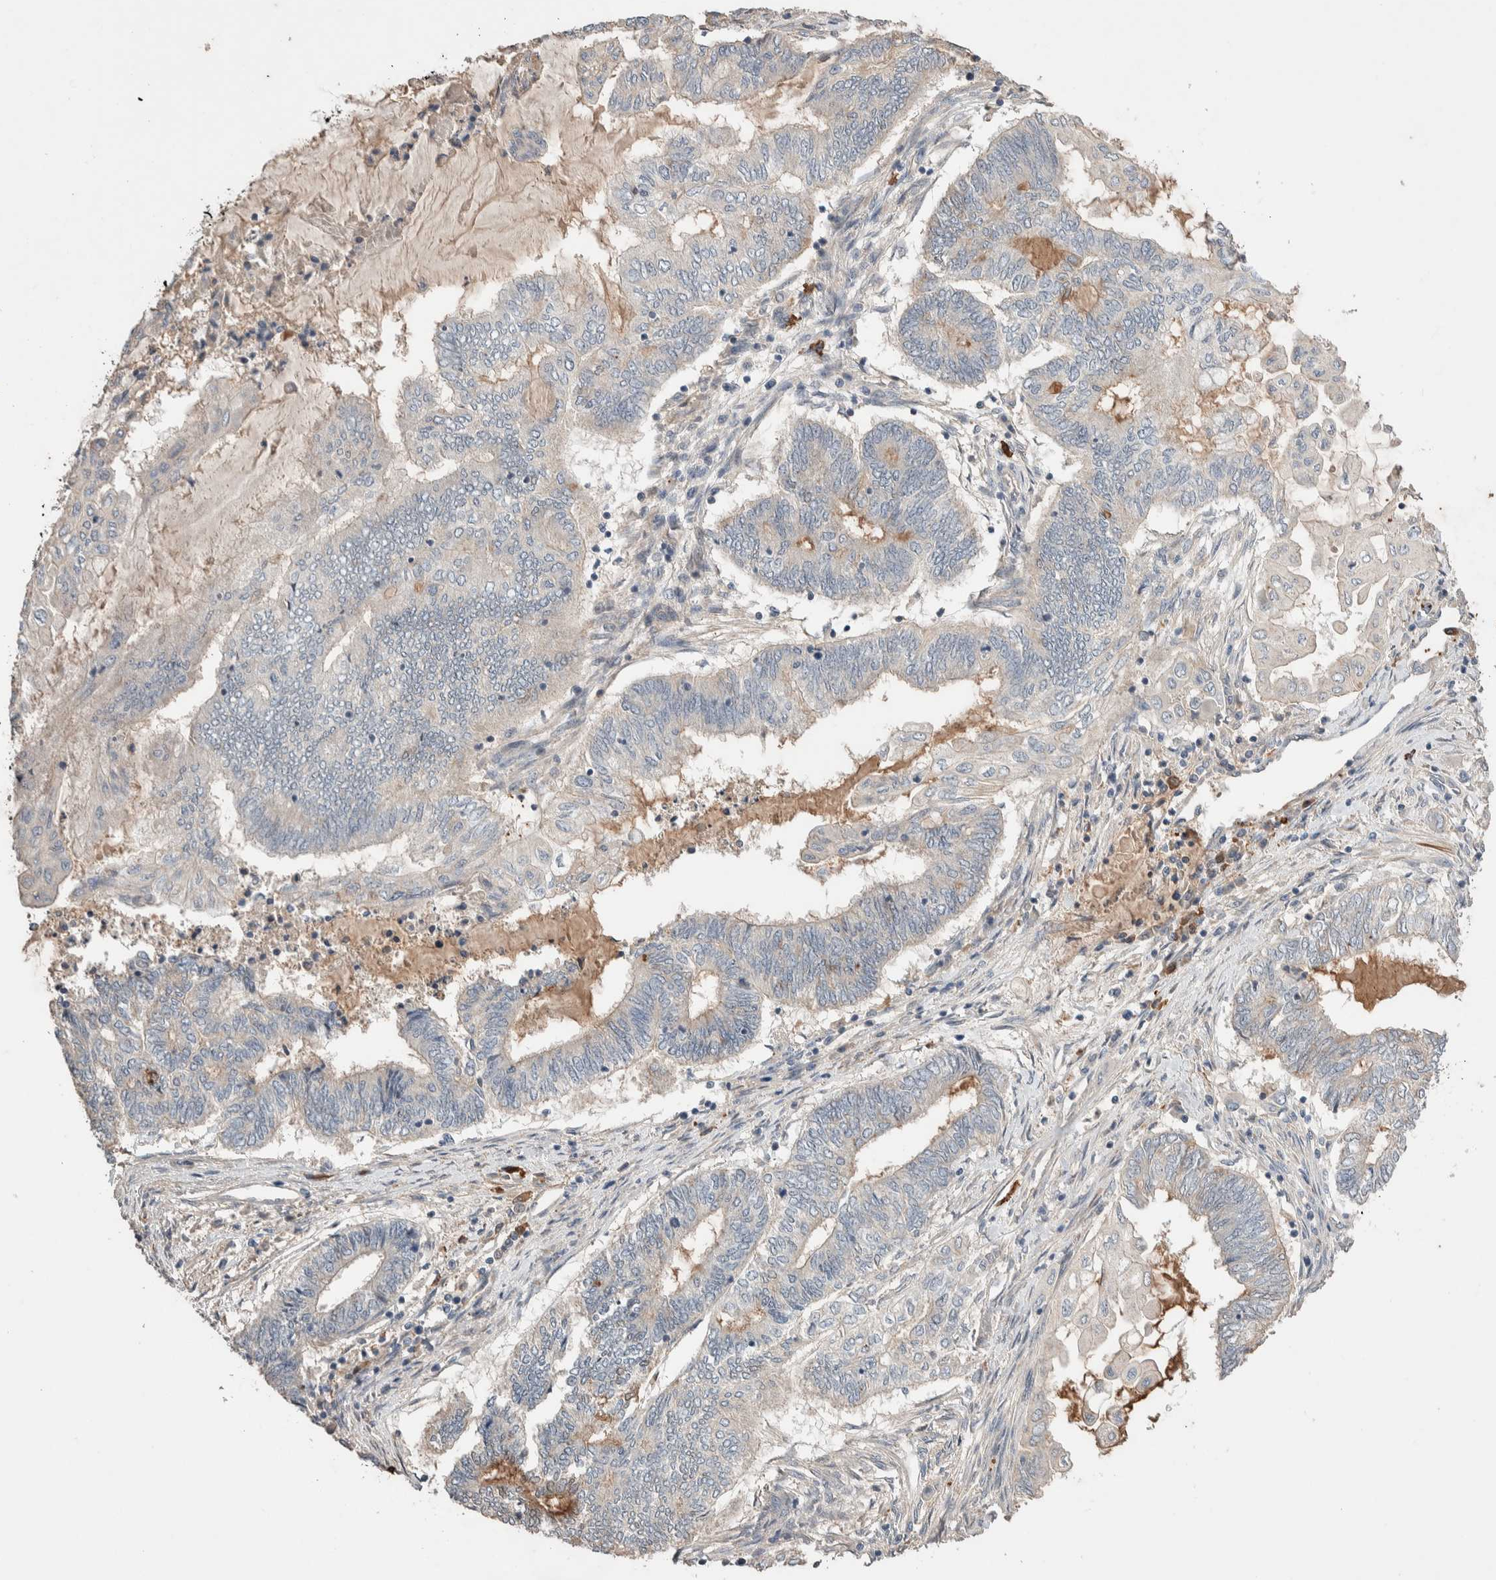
{"staining": {"intensity": "negative", "quantity": "none", "location": "none"}, "tissue": "endometrial cancer", "cell_type": "Tumor cells", "image_type": "cancer", "snomed": [{"axis": "morphology", "description": "Adenocarcinoma, NOS"}, {"axis": "topography", "description": "Uterus"}, {"axis": "topography", "description": "Endometrium"}], "caption": "Human endometrial cancer stained for a protein using IHC exhibits no staining in tumor cells.", "gene": "WDR91", "patient": {"sex": "female", "age": 70}}